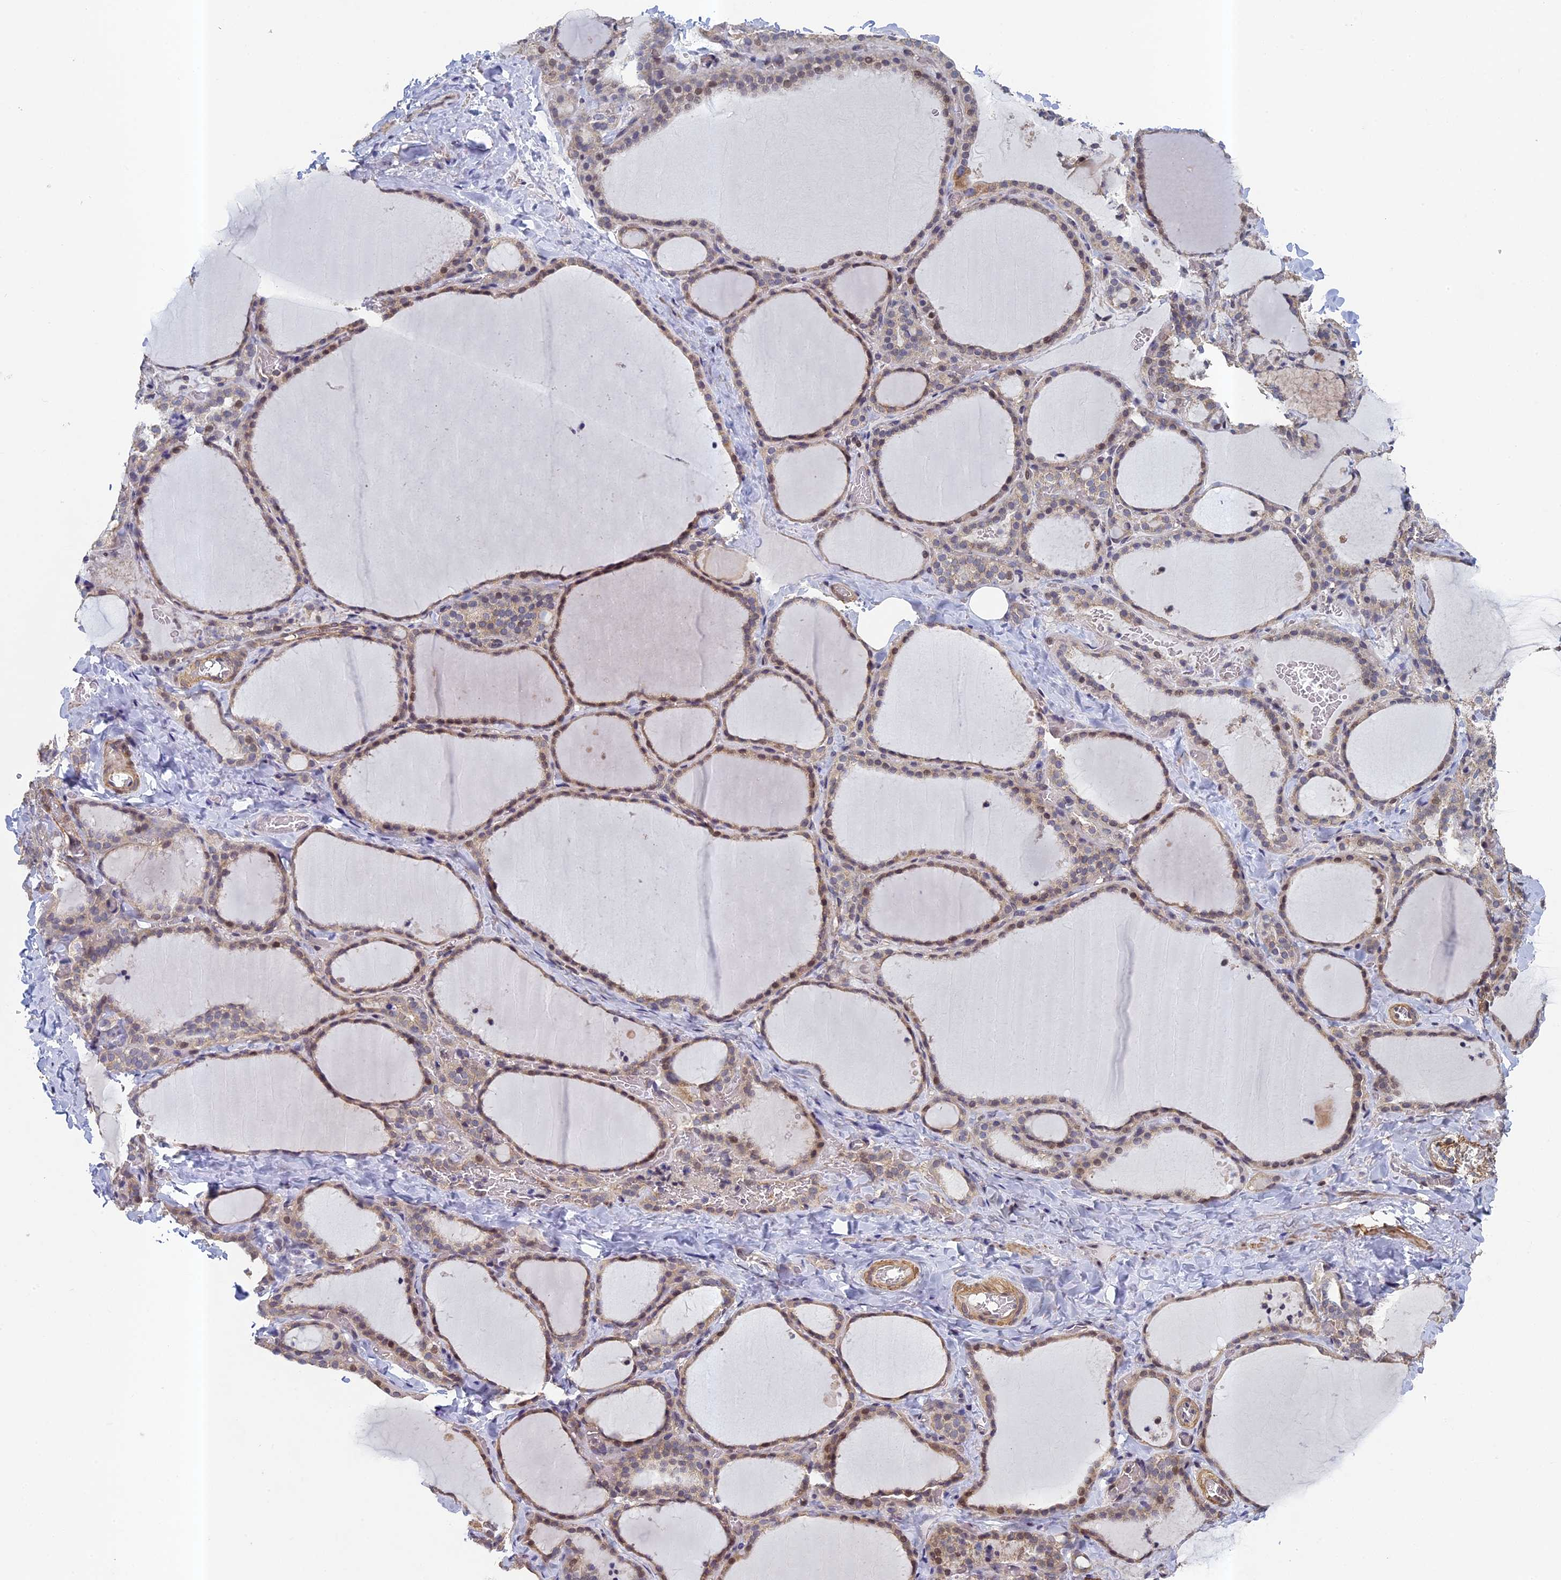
{"staining": {"intensity": "moderate", "quantity": "25%-75%", "location": "cytoplasmic/membranous,nuclear"}, "tissue": "thyroid gland", "cell_type": "Glandular cells", "image_type": "normal", "snomed": [{"axis": "morphology", "description": "Normal tissue, NOS"}, {"axis": "topography", "description": "Thyroid gland"}], "caption": "Glandular cells exhibit moderate cytoplasmic/membranous,nuclear positivity in about 25%-75% of cells in benign thyroid gland. Using DAB (3,3'-diaminobenzidine) (brown) and hematoxylin (blue) stains, captured at high magnification using brightfield microscopy.", "gene": "DIXDC1", "patient": {"sex": "female", "age": 22}}